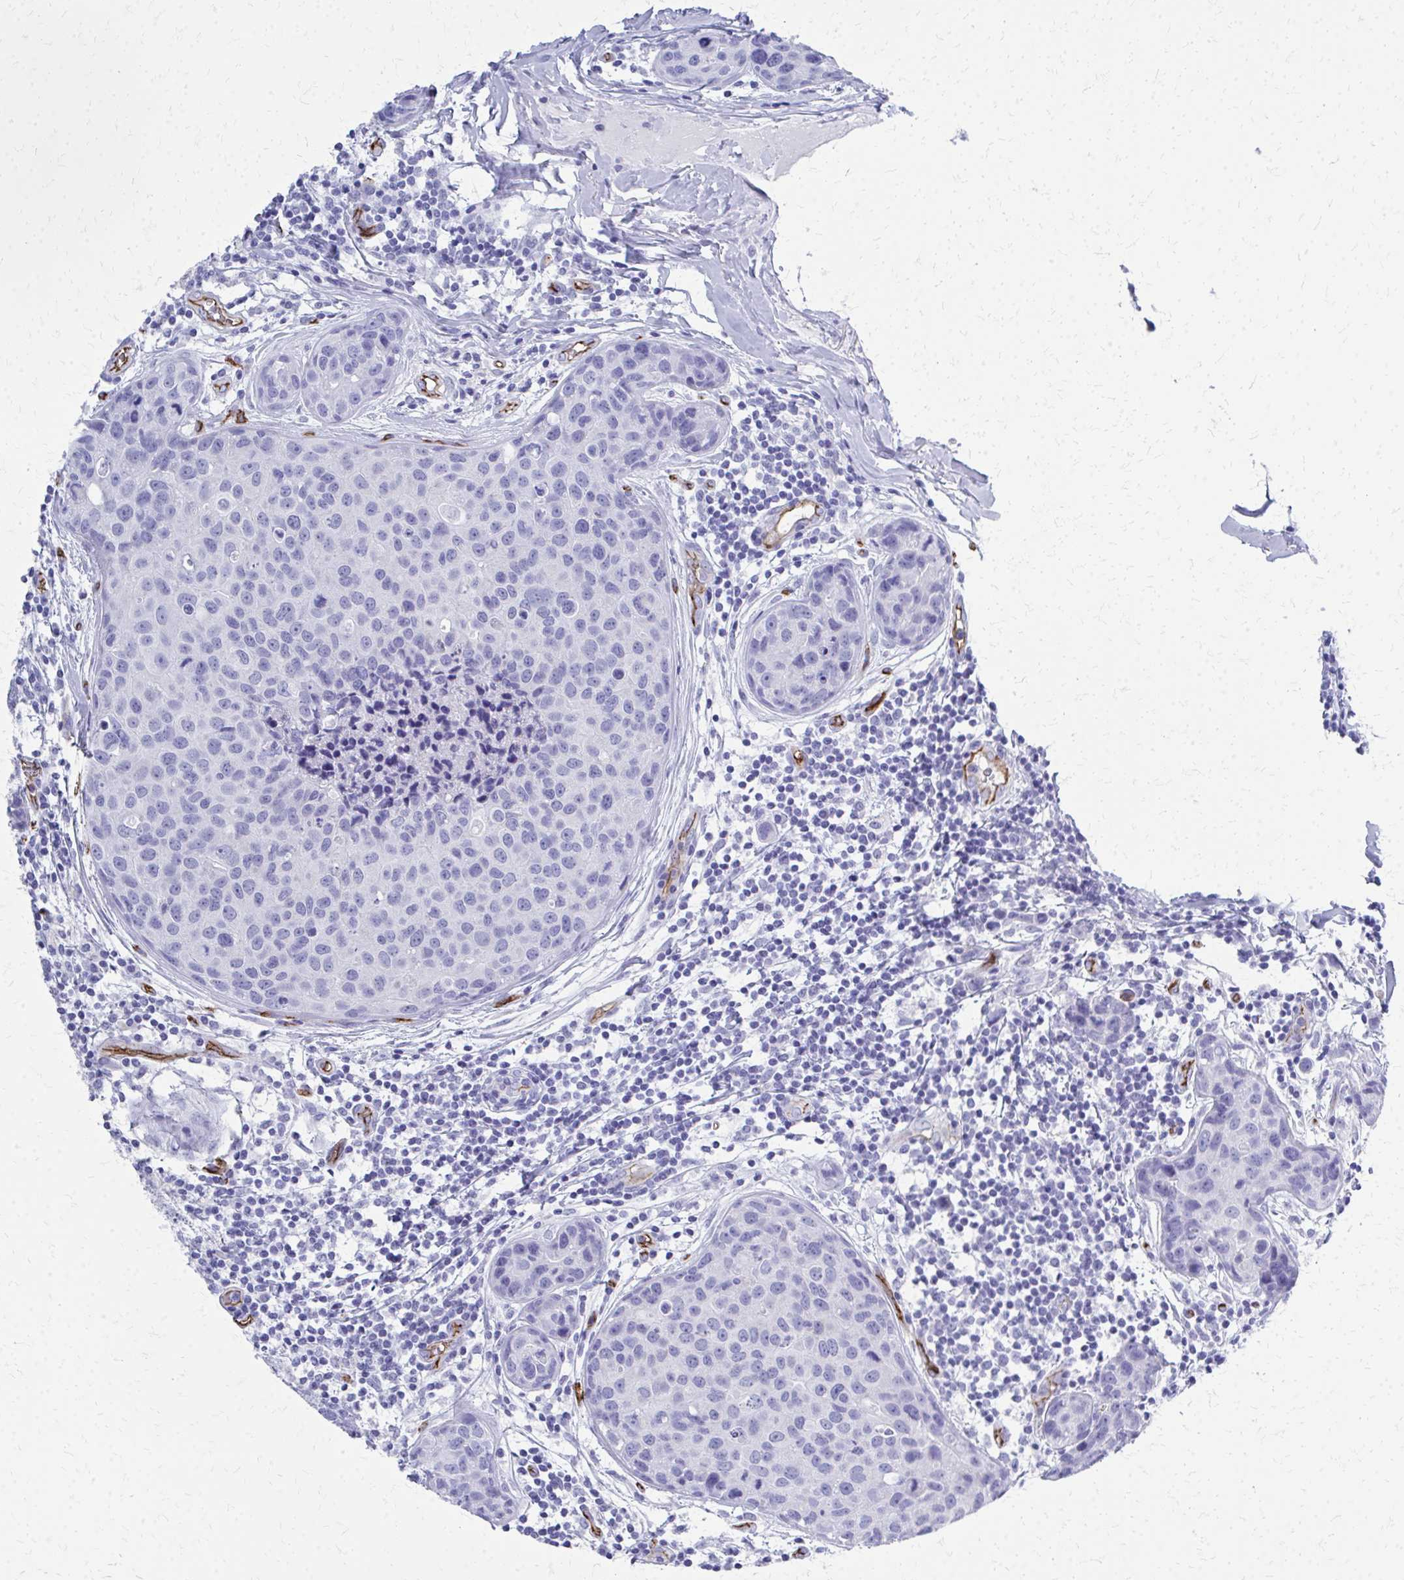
{"staining": {"intensity": "negative", "quantity": "none", "location": "none"}, "tissue": "breast cancer", "cell_type": "Tumor cells", "image_type": "cancer", "snomed": [{"axis": "morphology", "description": "Duct carcinoma"}, {"axis": "topography", "description": "Breast"}], "caption": "Tumor cells show no significant protein positivity in intraductal carcinoma (breast).", "gene": "TPSG1", "patient": {"sex": "female", "age": 24}}